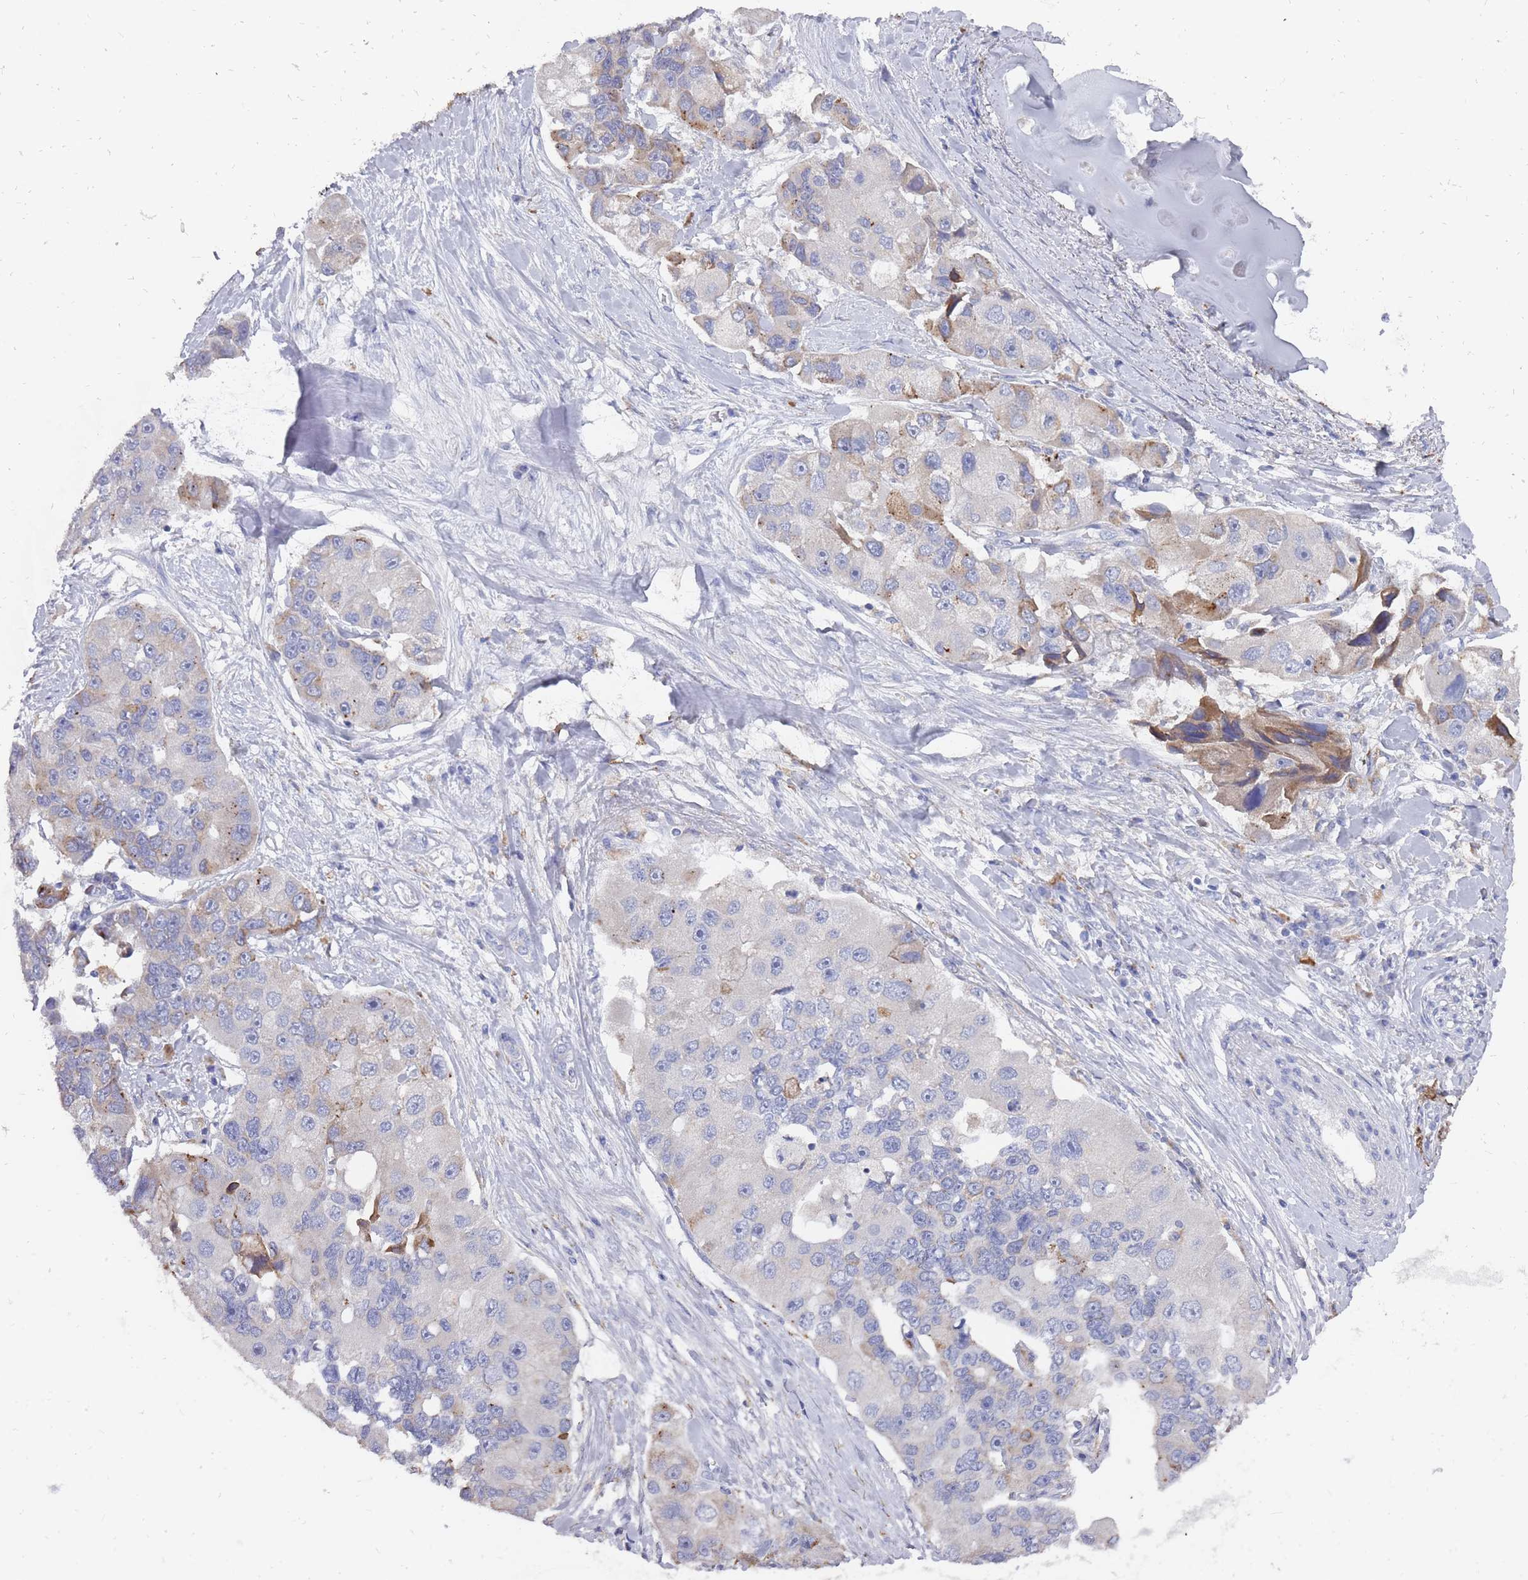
{"staining": {"intensity": "moderate", "quantity": "<25%", "location": "cytoplasmic/membranous"}, "tissue": "lung cancer", "cell_type": "Tumor cells", "image_type": "cancer", "snomed": [{"axis": "morphology", "description": "Adenocarcinoma, NOS"}, {"axis": "topography", "description": "Lung"}], "caption": "Protein analysis of lung adenocarcinoma tissue shows moderate cytoplasmic/membranous staining in about <25% of tumor cells.", "gene": "OTULINL", "patient": {"sex": "female", "age": 54}}